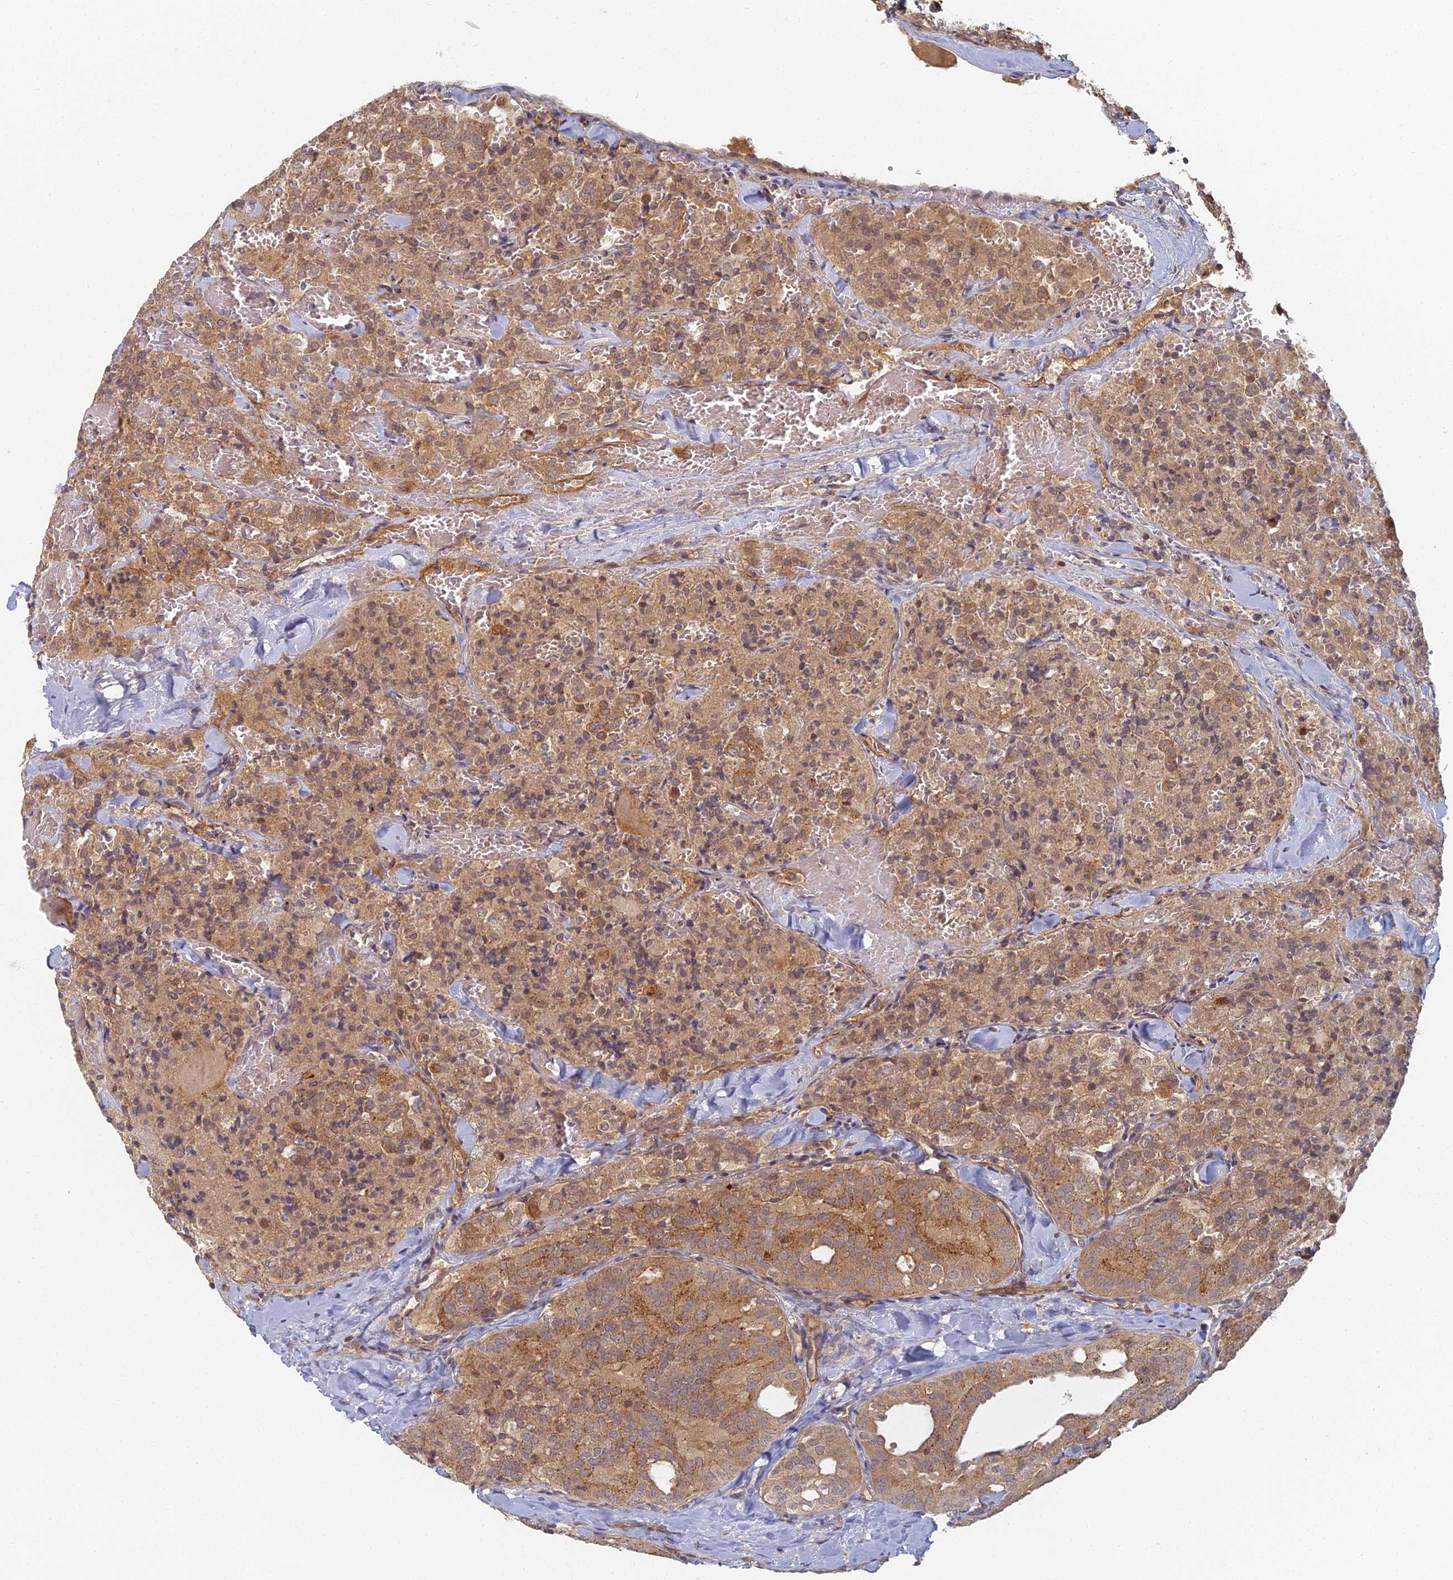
{"staining": {"intensity": "moderate", "quantity": ">75%", "location": "cytoplasmic/membranous"}, "tissue": "thyroid cancer", "cell_type": "Tumor cells", "image_type": "cancer", "snomed": [{"axis": "morphology", "description": "Follicular adenoma carcinoma, NOS"}, {"axis": "topography", "description": "Thyroid gland"}], "caption": "Immunohistochemistry image of human thyroid follicular adenoma carcinoma stained for a protein (brown), which reveals medium levels of moderate cytoplasmic/membranous positivity in approximately >75% of tumor cells.", "gene": "INO80D", "patient": {"sex": "male", "age": 75}}